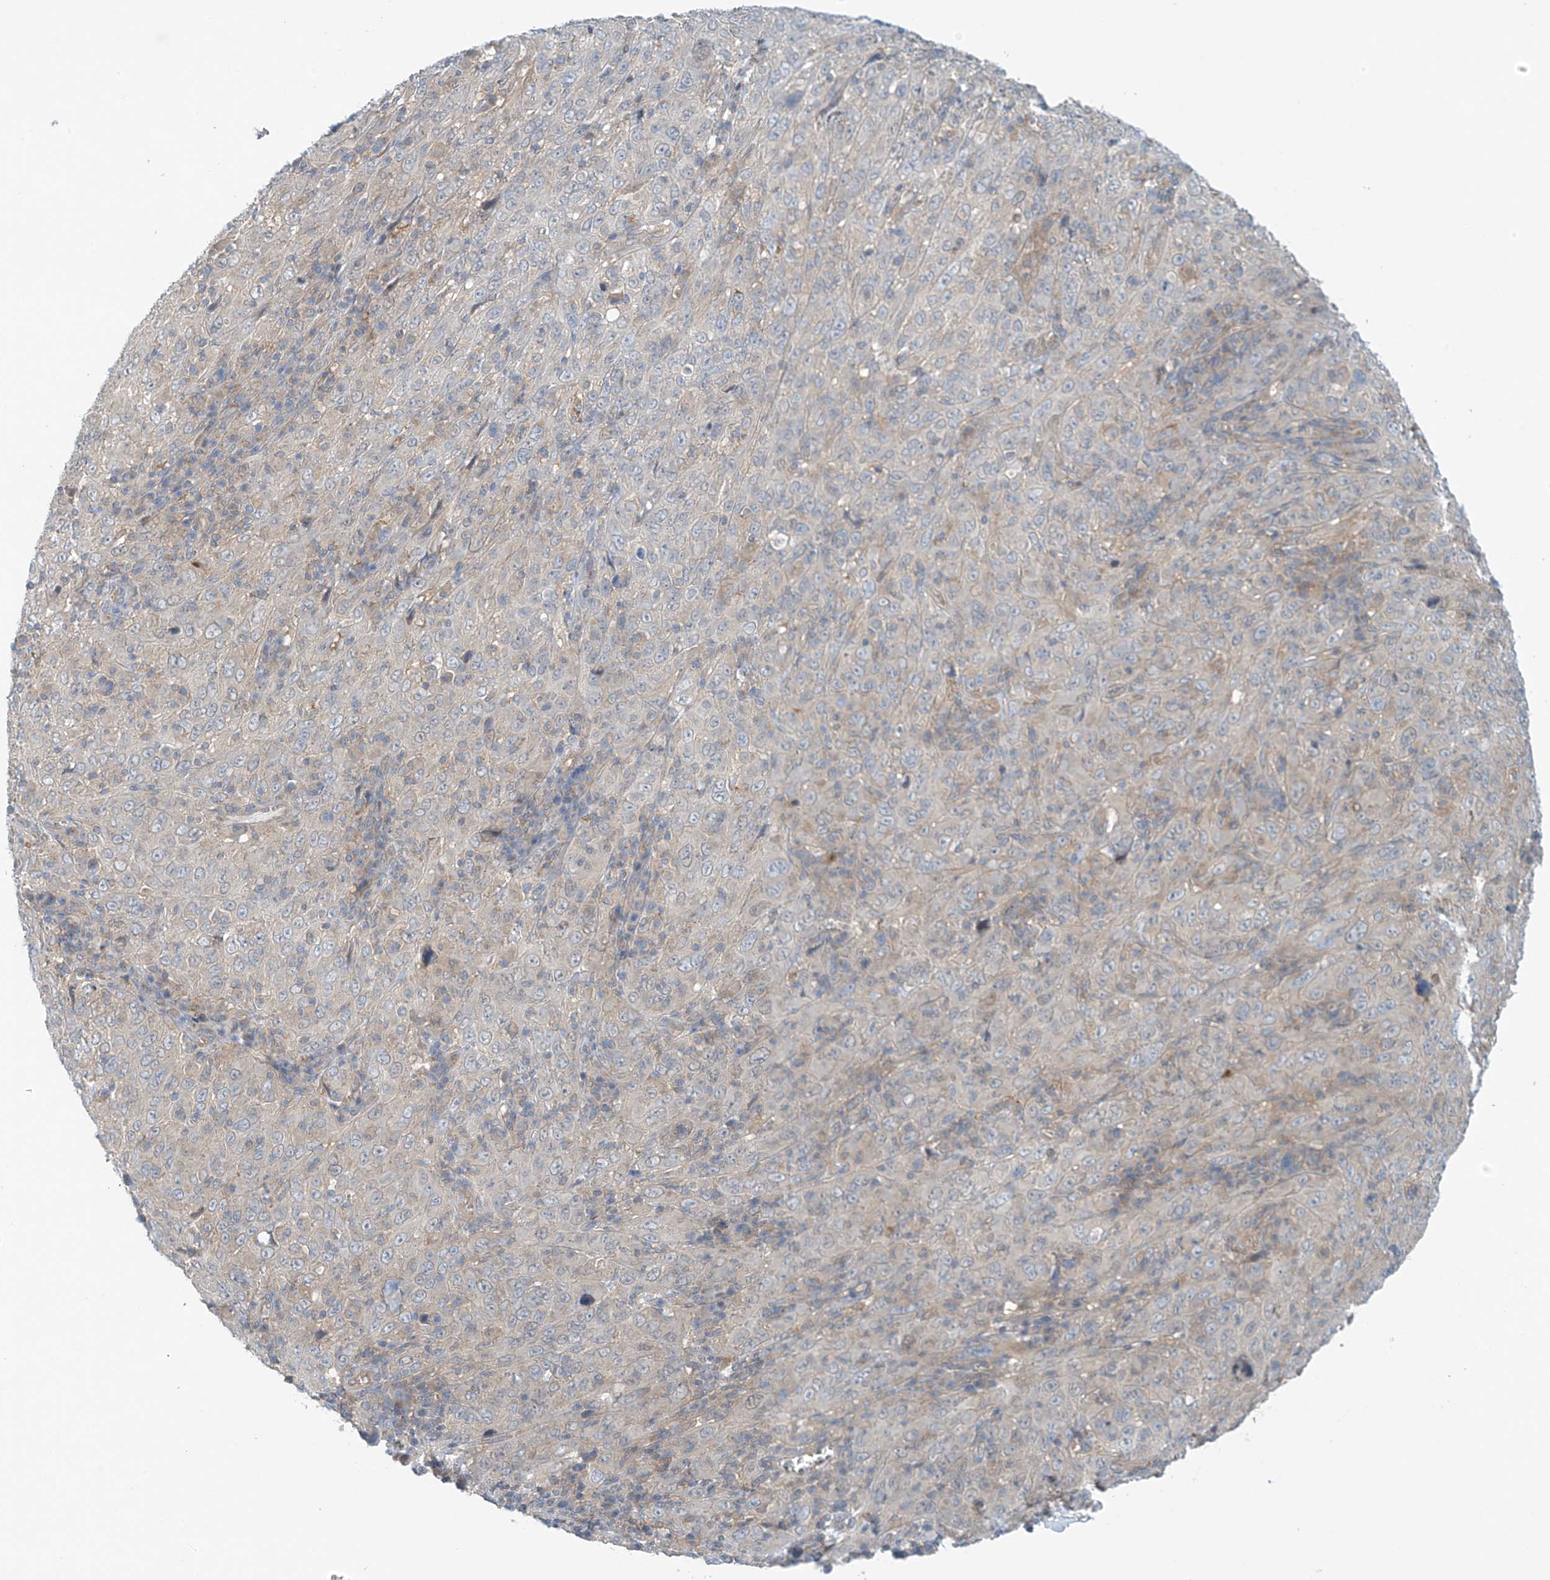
{"staining": {"intensity": "negative", "quantity": "none", "location": "none"}, "tissue": "cervical cancer", "cell_type": "Tumor cells", "image_type": "cancer", "snomed": [{"axis": "morphology", "description": "Squamous cell carcinoma, NOS"}, {"axis": "topography", "description": "Cervix"}], "caption": "This is a photomicrograph of IHC staining of cervical squamous cell carcinoma, which shows no positivity in tumor cells.", "gene": "FSD1L", "patient": {"sex": "female", "age": 46}}